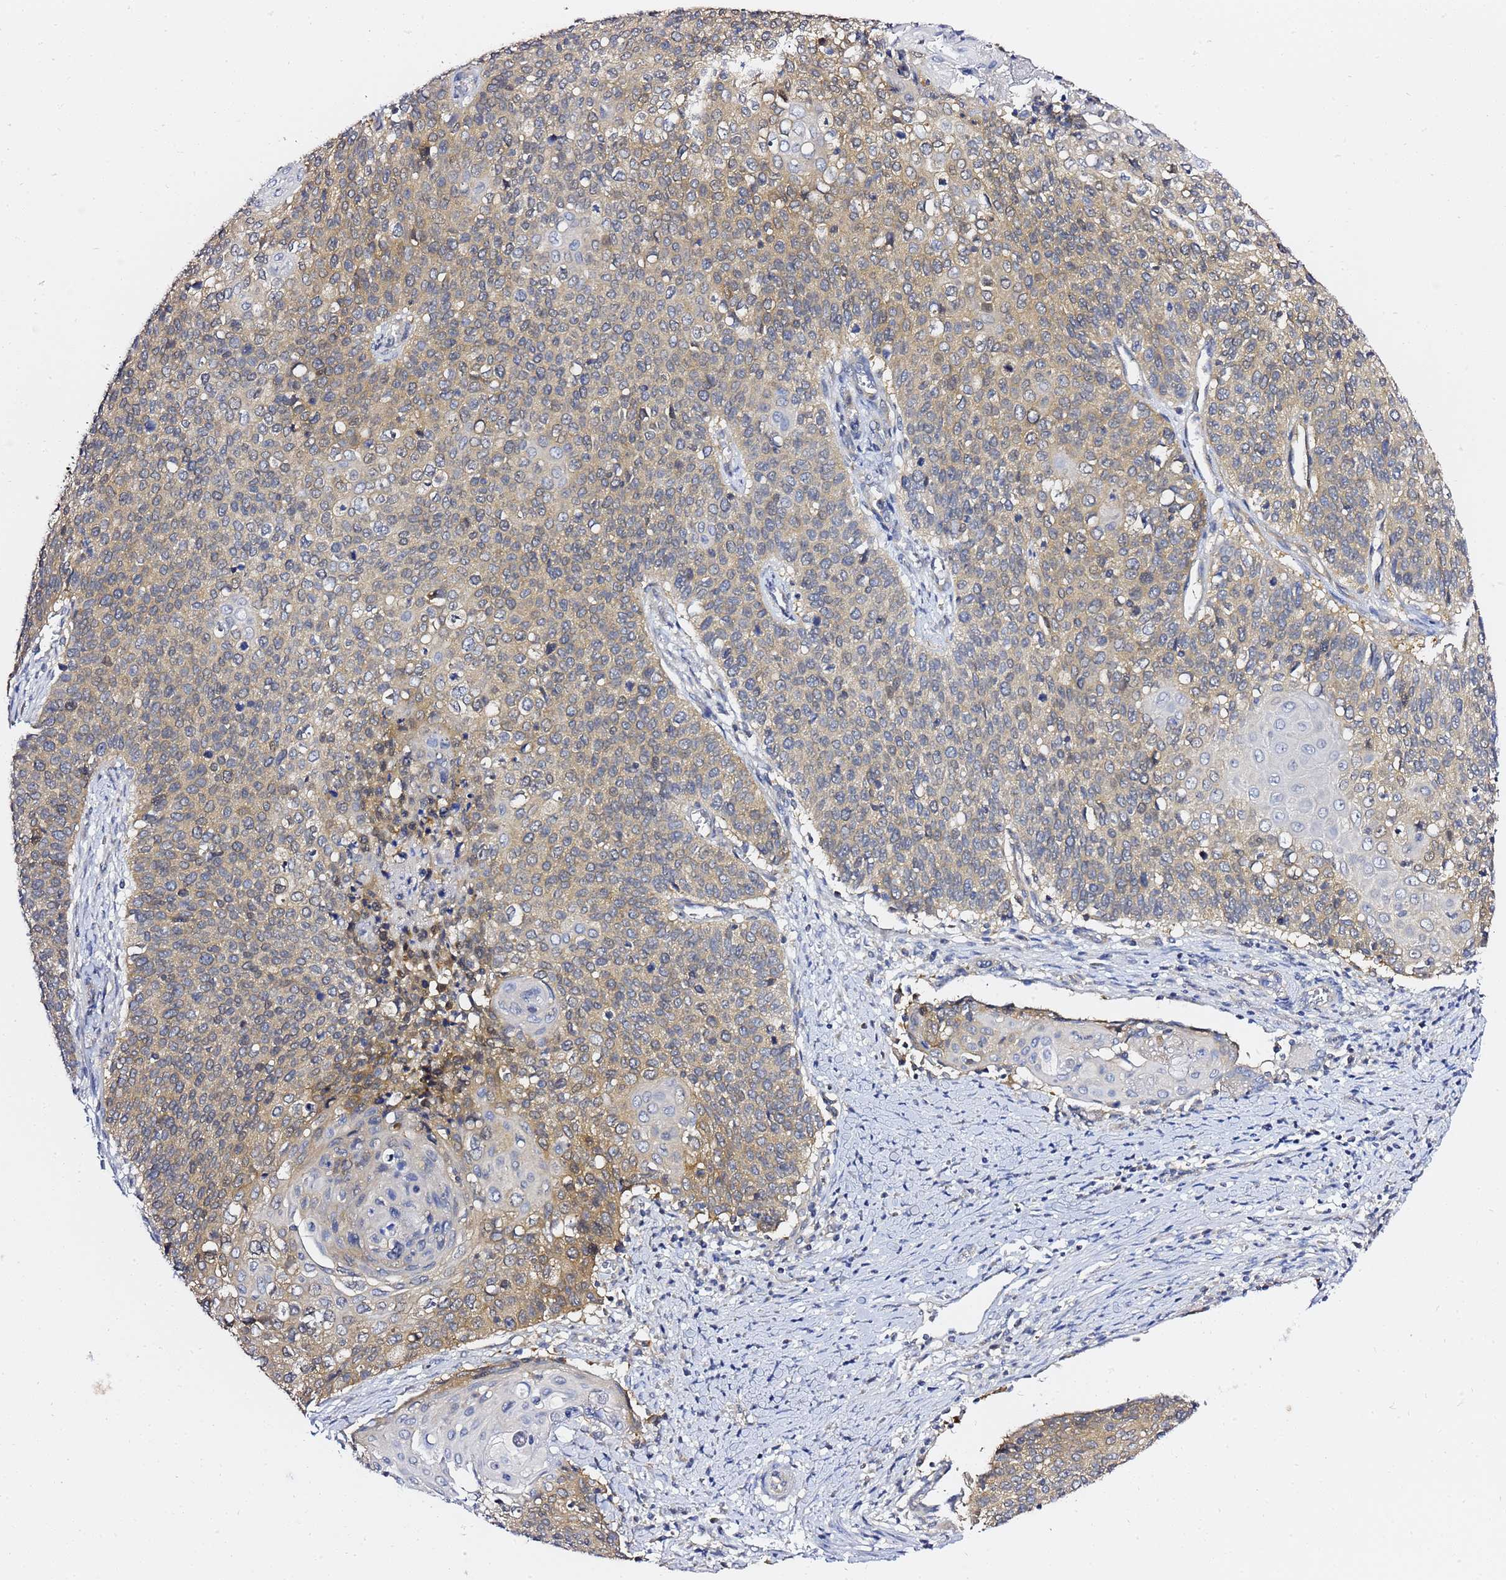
{"staining": {"intensity": "weak", "quantity": ">75%", "location": "cytoplasmic/membranous"}, "tissue": "cervical cancer", "cell_type": "Tumor cells", "image_type": "cancer", "snomed": [{"axis": "morphology", "description": "Squamous cell carcinoma, NOS"}, {"axis": "topography", "description": "Cervix"}], "caption": "Protein staining of cervical cancer tissue demonstrates weak cytoplasmic/membranous positivity in approximately >75% of tumor cells.", "gene": "LENG1", "patient": {"sex": "female", "age": 39}}